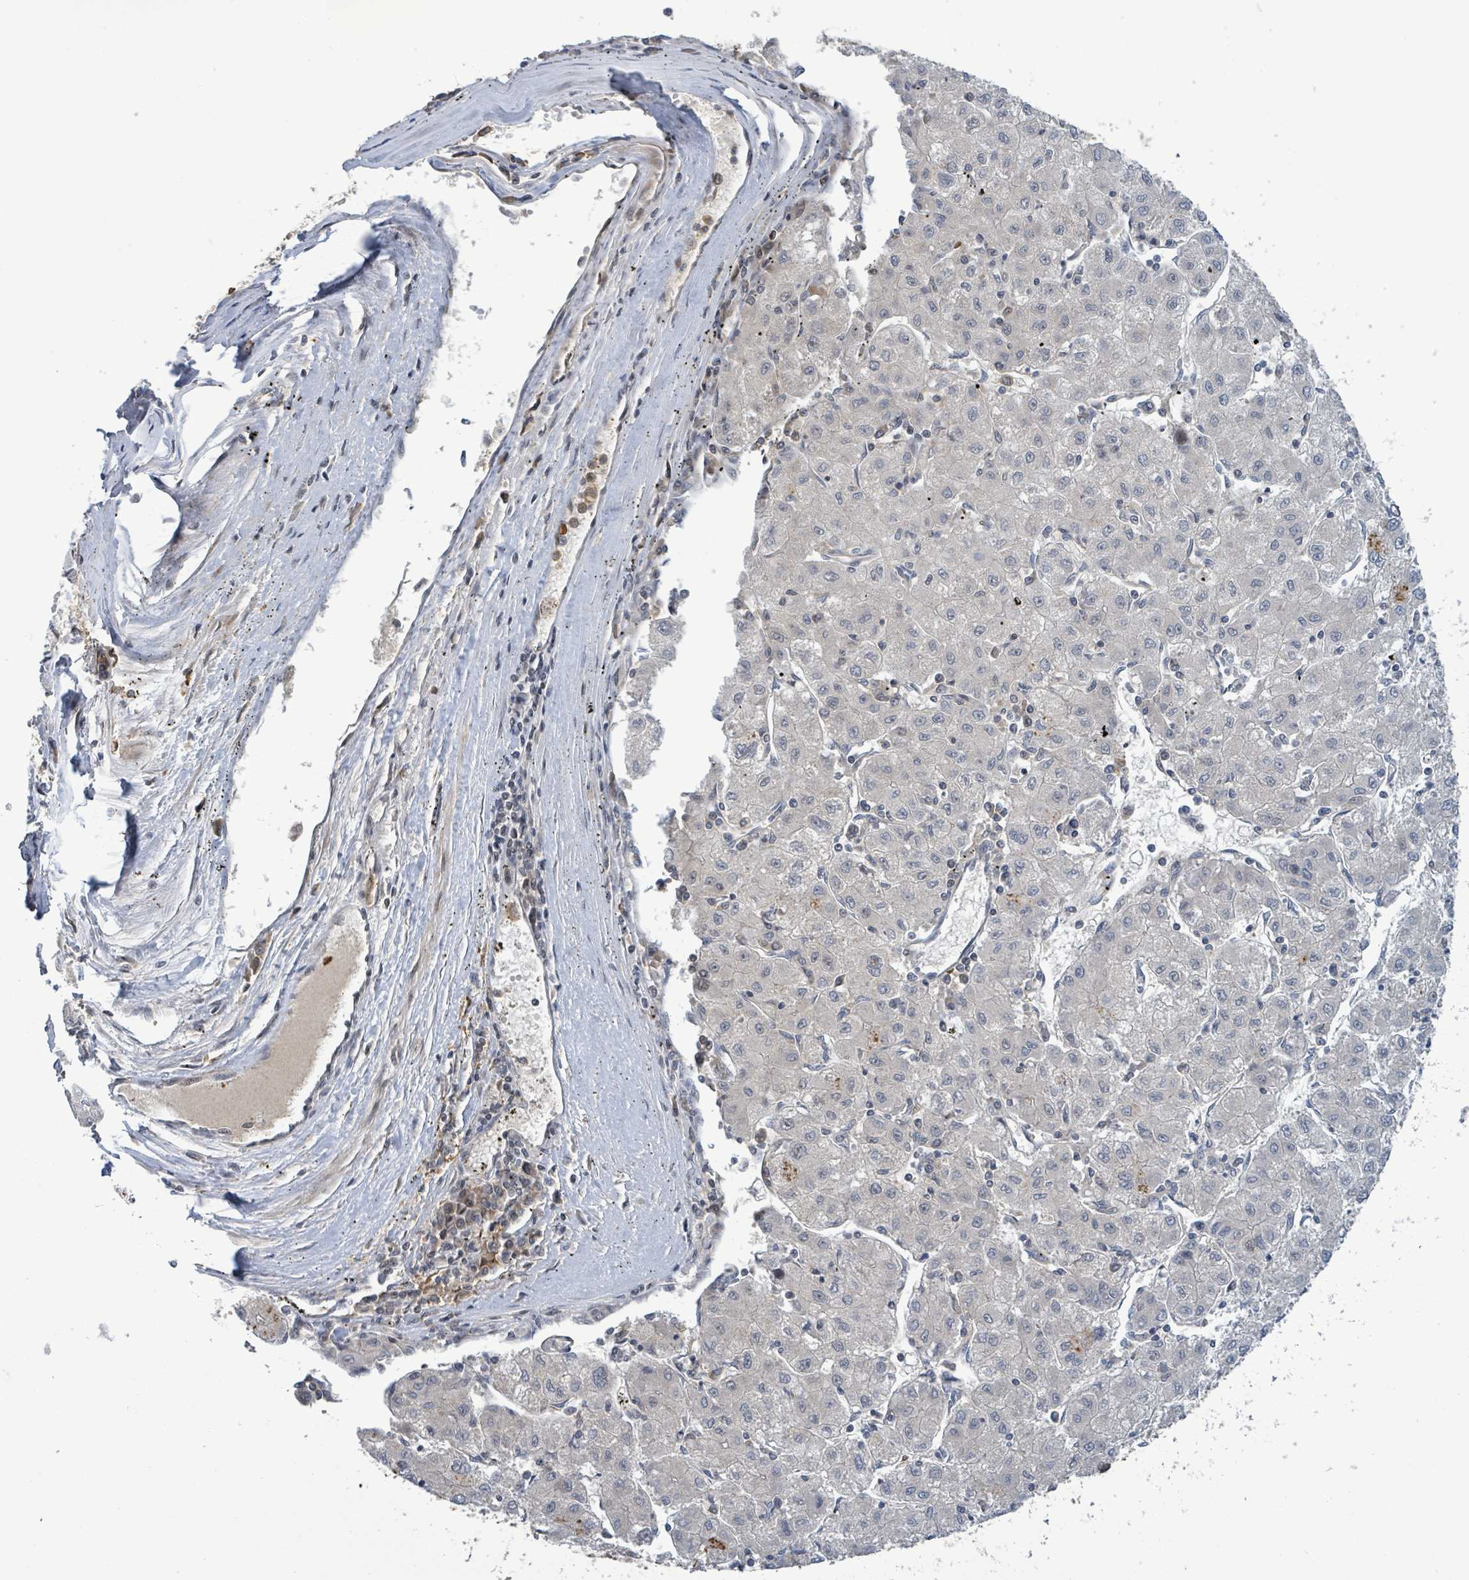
{"staining": {"intensity": "negative", "quantity": "none", "location": "none"}, "tissue": "liver cancer", "cell_type": "Tumor cells", "image_type": "cancer", "snomed": [{"axis": "morphology", "description": "Carcinoma, Hepatocellular, NOS"}, {"axis": "topography", "description": "Liver"}], "caption": "Protein analysis of liver cancer demonstrates no significant positivity in tumor cells.", "gene": "FBXO6", "patient": {"sex": "male", "age": 72}}